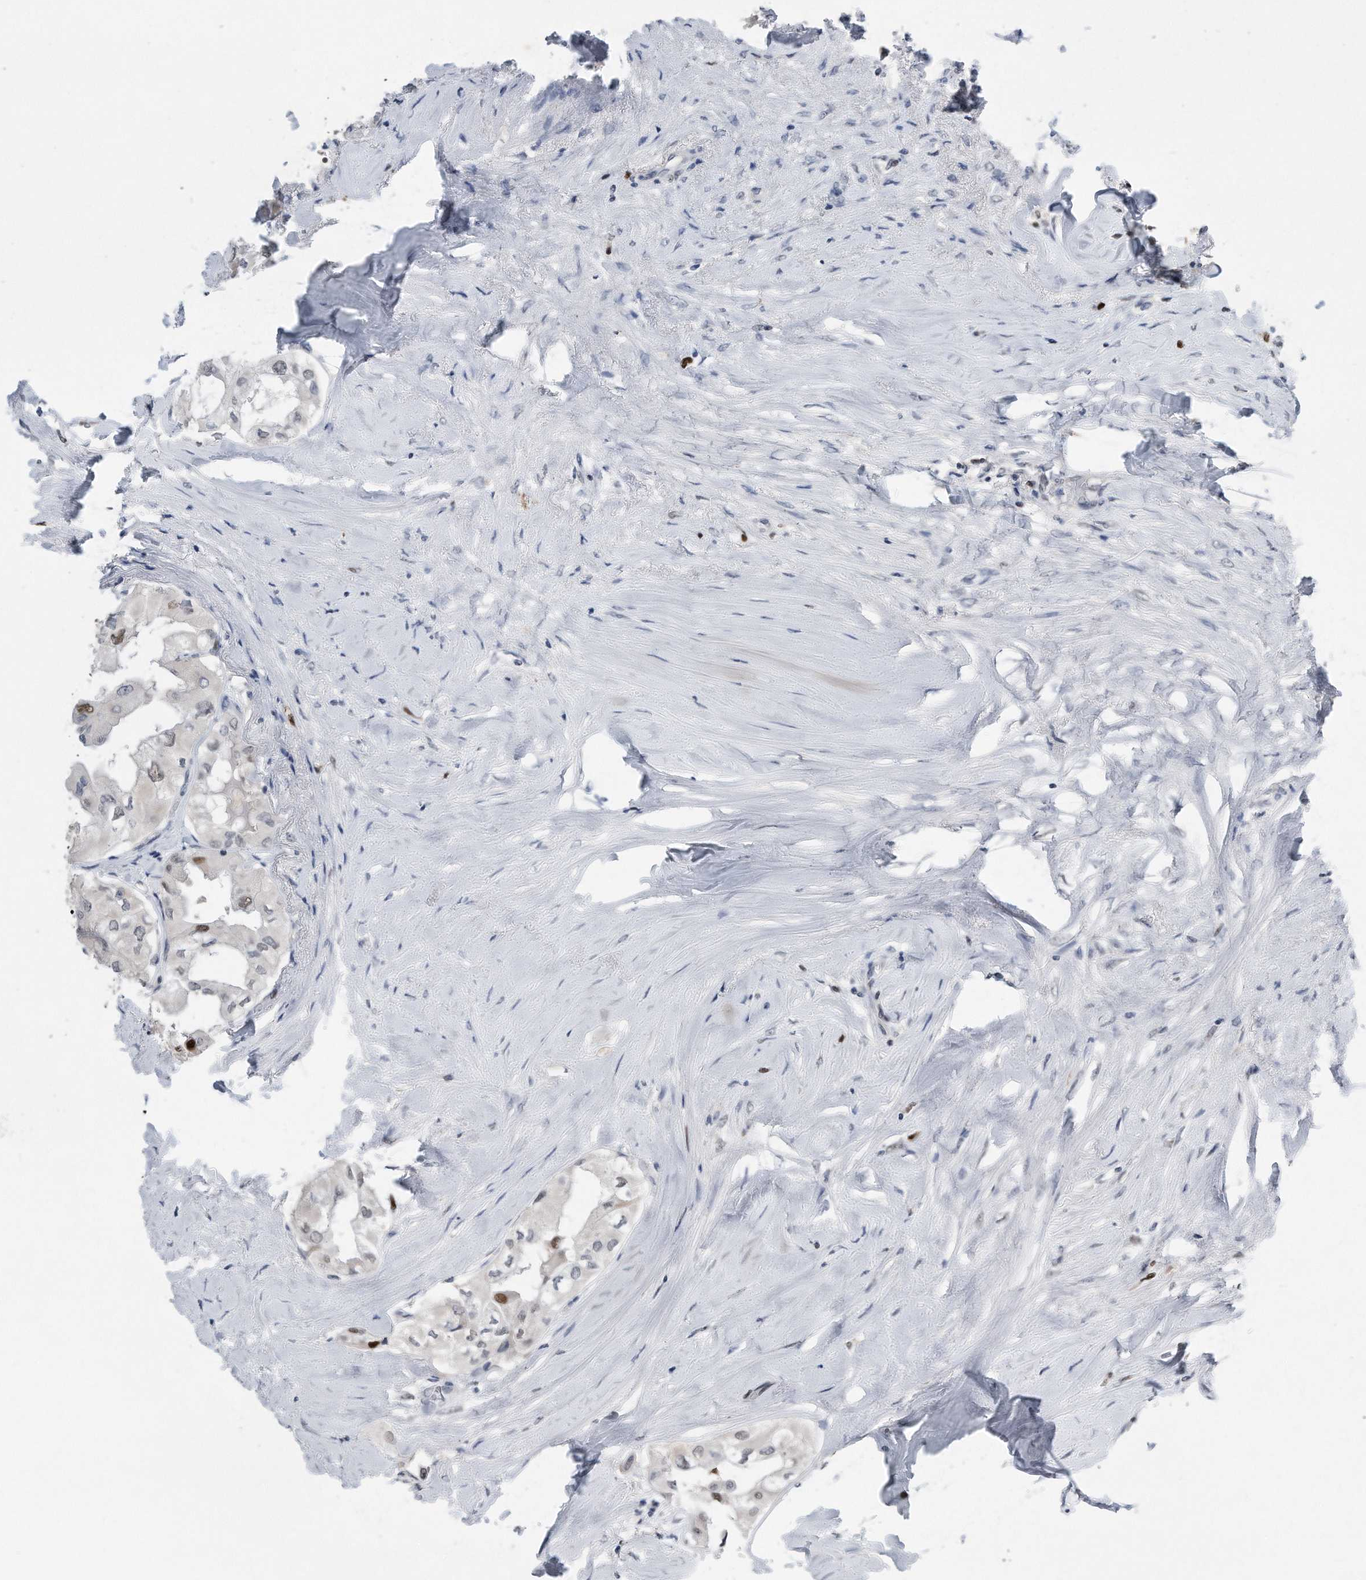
{"staining": {"intensity": "moderate", "quantity": "<25%", "location": "nuclear"}, "tissue": "thyroid cancer", "cell_type": "Tumor cells", "image_type": "cancer", "snomed": [{"axis": "morphology", "description": "Papillary adenocarcinoma, NOS"}, {"axis": "topography", "description": "Thyroid gland"}], "caption": "Thyroid cancer (papillary adenocarcinoma) tissue shows moderate nuclear staining in about <25% of tumor cells, visualized by immunohistochemistry. Using DAB (3,3'-diaminobenzidine) (brown) and hematoxylin (blue) stains, captured at high magnification using brightfield microscopy.", "gene": "PCNA", "patient": {"sex": "female", "age": 59}}